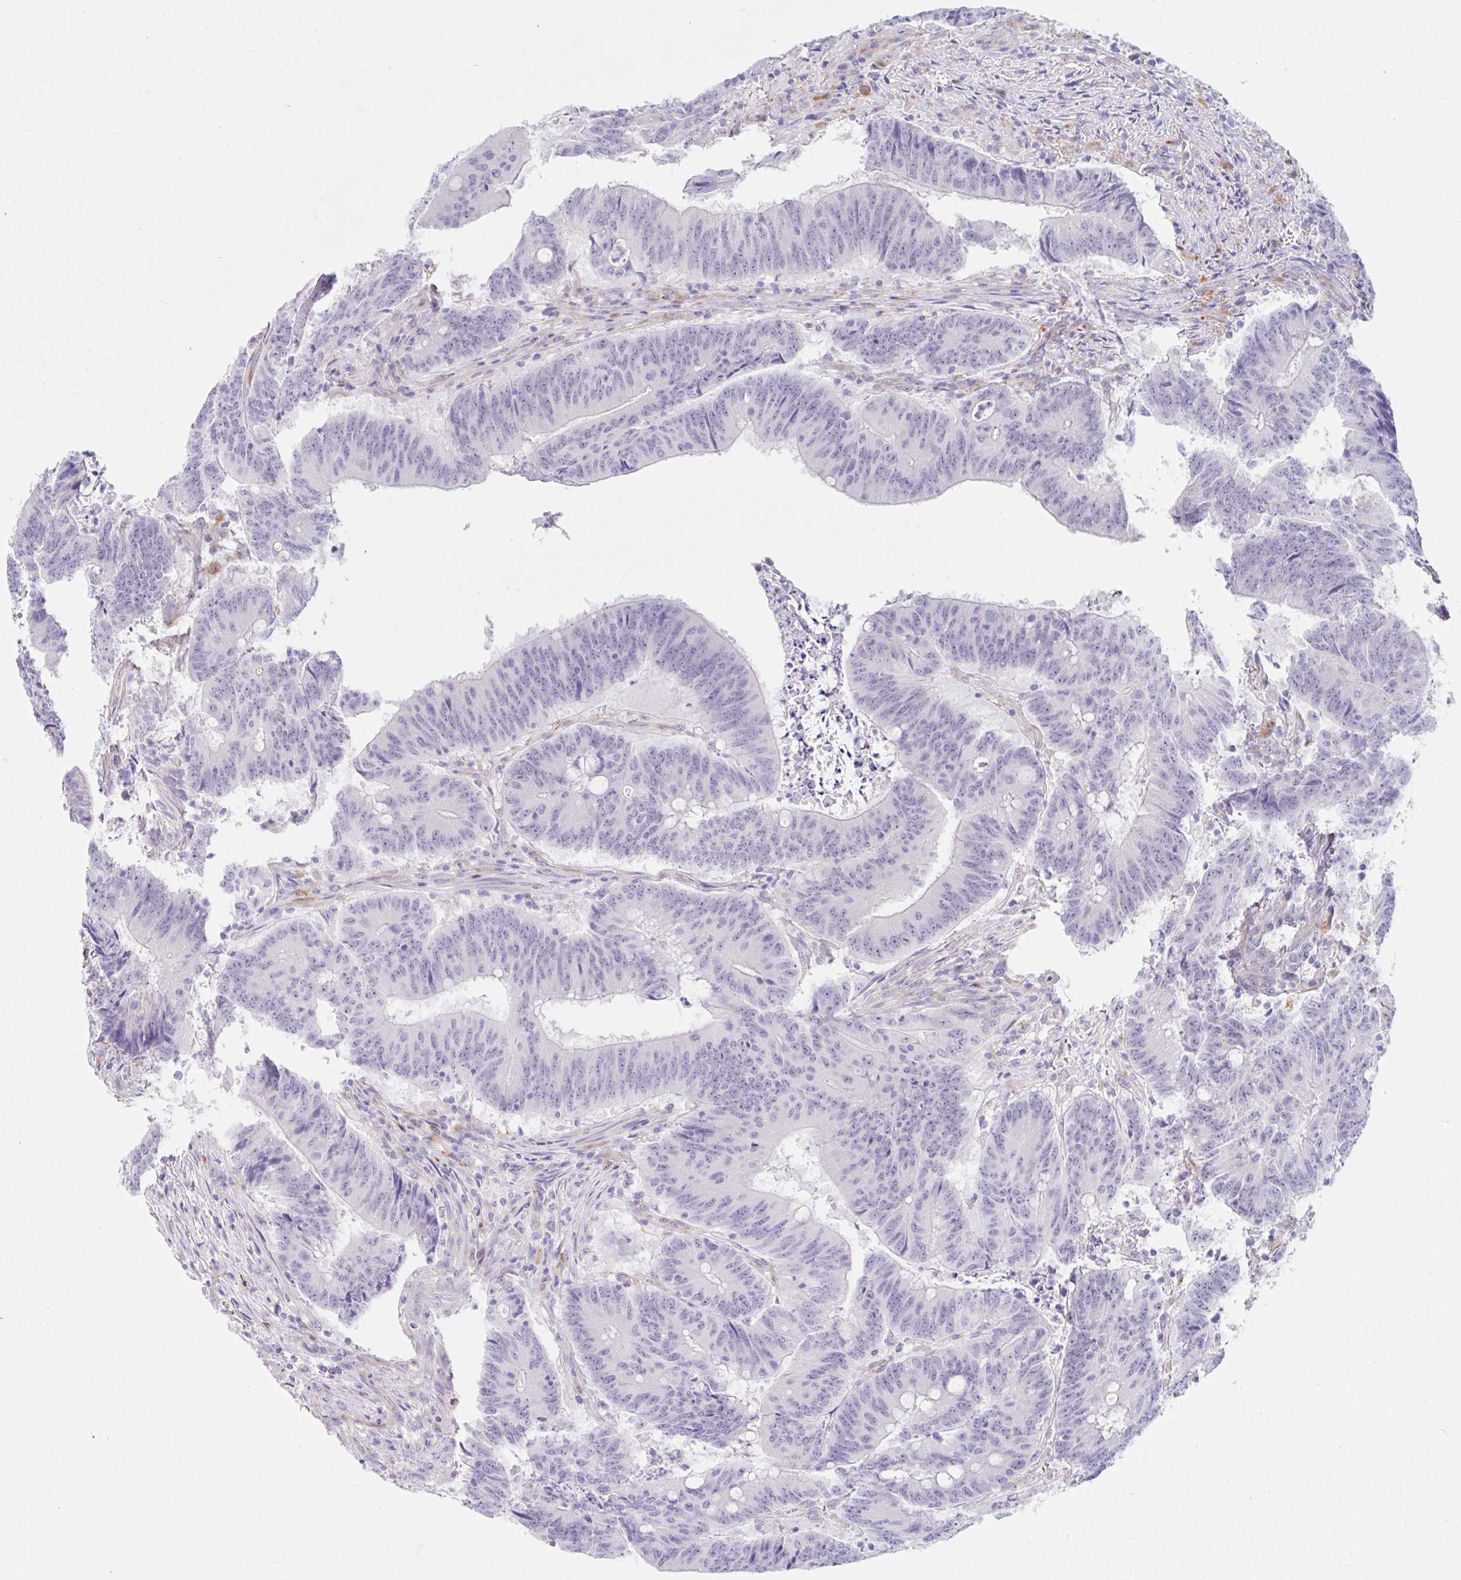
{"staining": {"intensity": "negative", "quantity": "none", "location": "none"}, "tissue": "colorectal cancer", "cell_type": "Tumor cells", "image_type": "cancer", "snomed": [{"axis": "morphology", "description": "Adenocarcinoma, NOS"}, {"axis": "topography", "description": "Colon"}], "caption": "DAB (3,3'-diaminobenzidine) immunohistochemical staining of colorectal cancer (adenocarcinoma) displays no significant staining in tumor cells. (Brightfield microscopy of DAB (3,3'-diaminobenzidine) immunohistochemistry at high magnification).", "gene": "DKK4", "patient": {"sex": "female", "age": 87}}